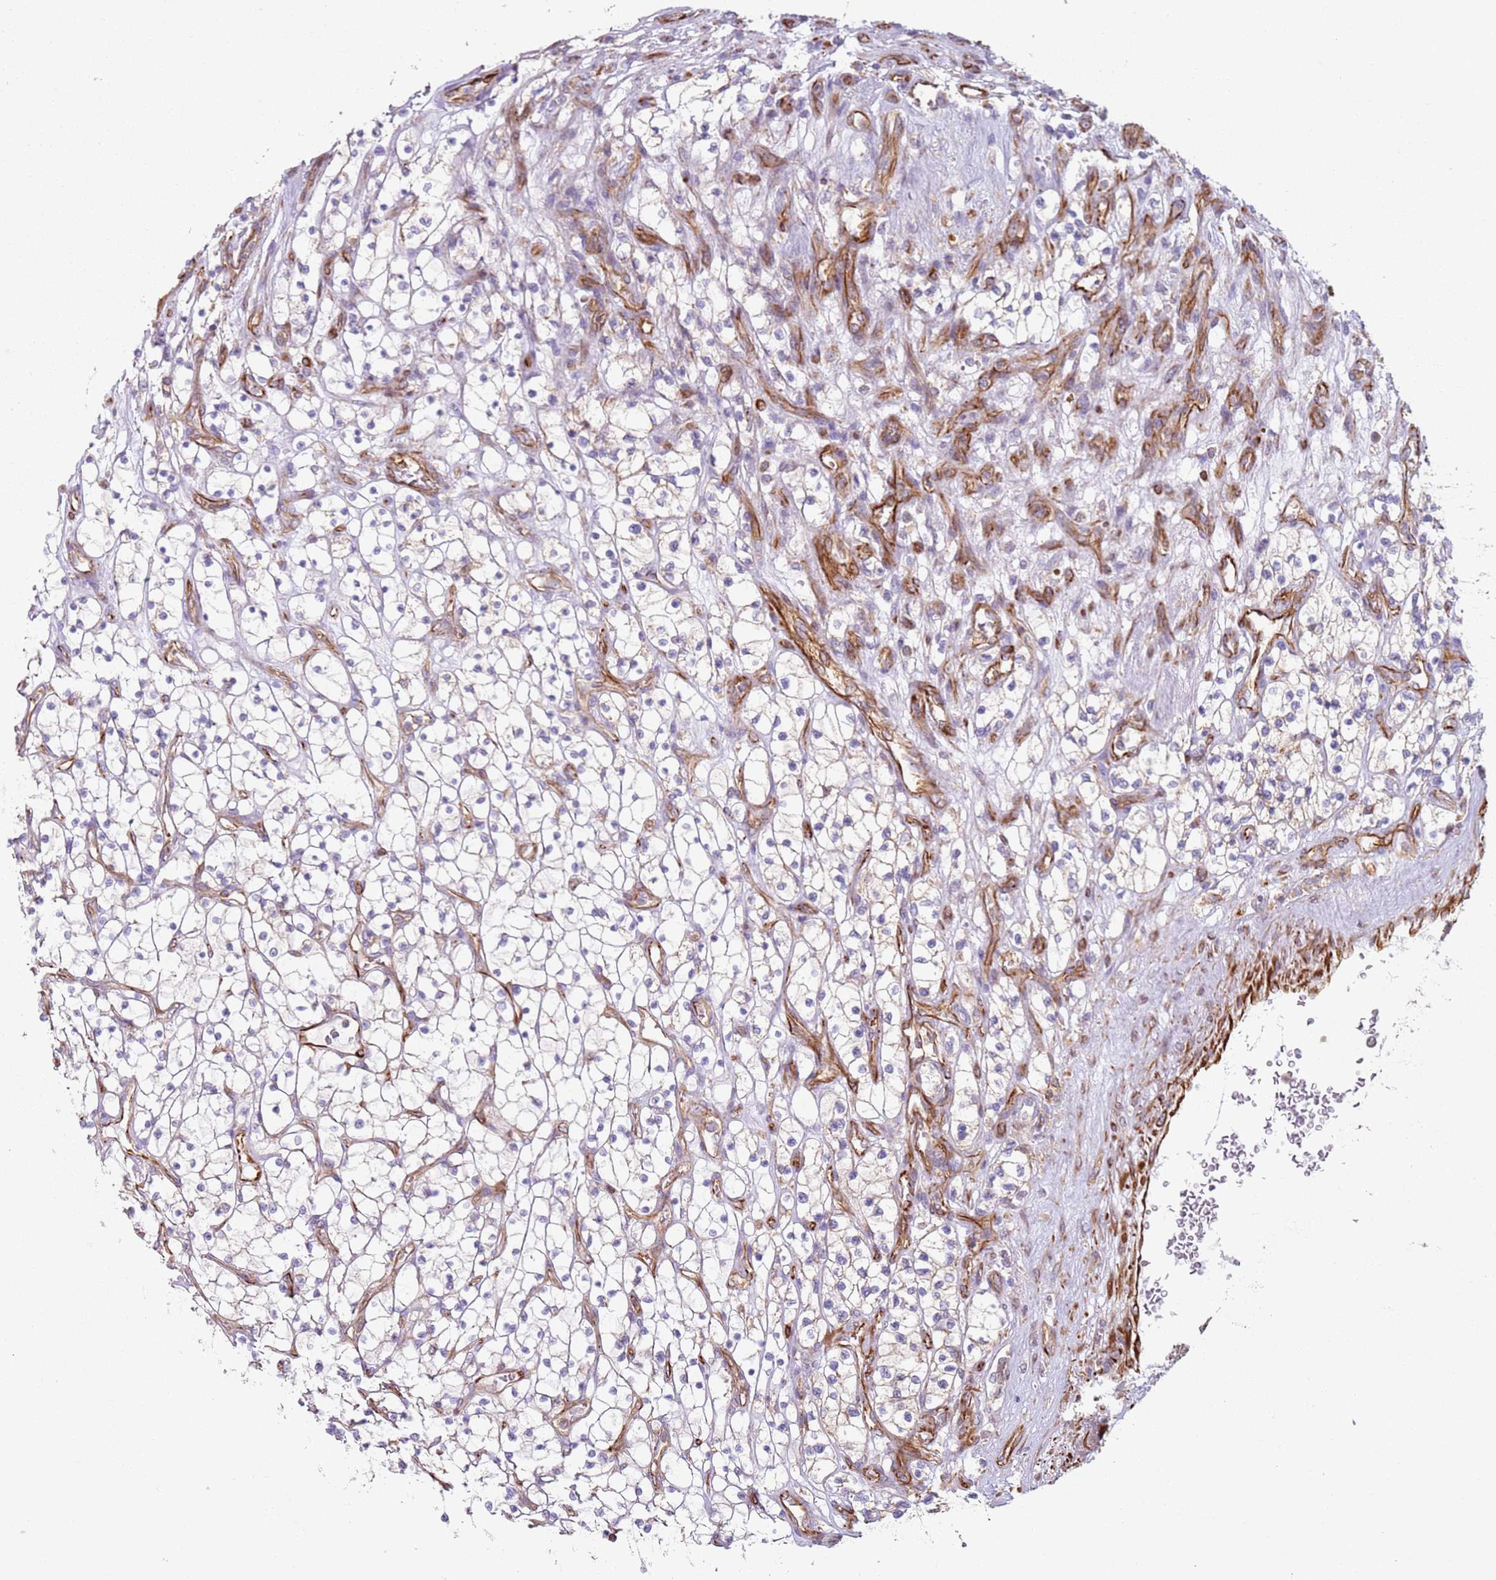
{"staining": {"intensity": "negative", "quantity": "none", "location": "none"}, "tissue": "renal cancer", "cell_type": "Tumor cells", "image_type": "cancer", "snomed": [{"axis": "morphology", "description": "Adenocarcinoma, NOS"}, {"axis": "topography", "description": "Kidney"}], "caption": "The histopathology image shows no significant positivity in tumor cells of renal cancer.", "gene": "SNAPIN", "patient": {"sex": "female", "age": 69}}